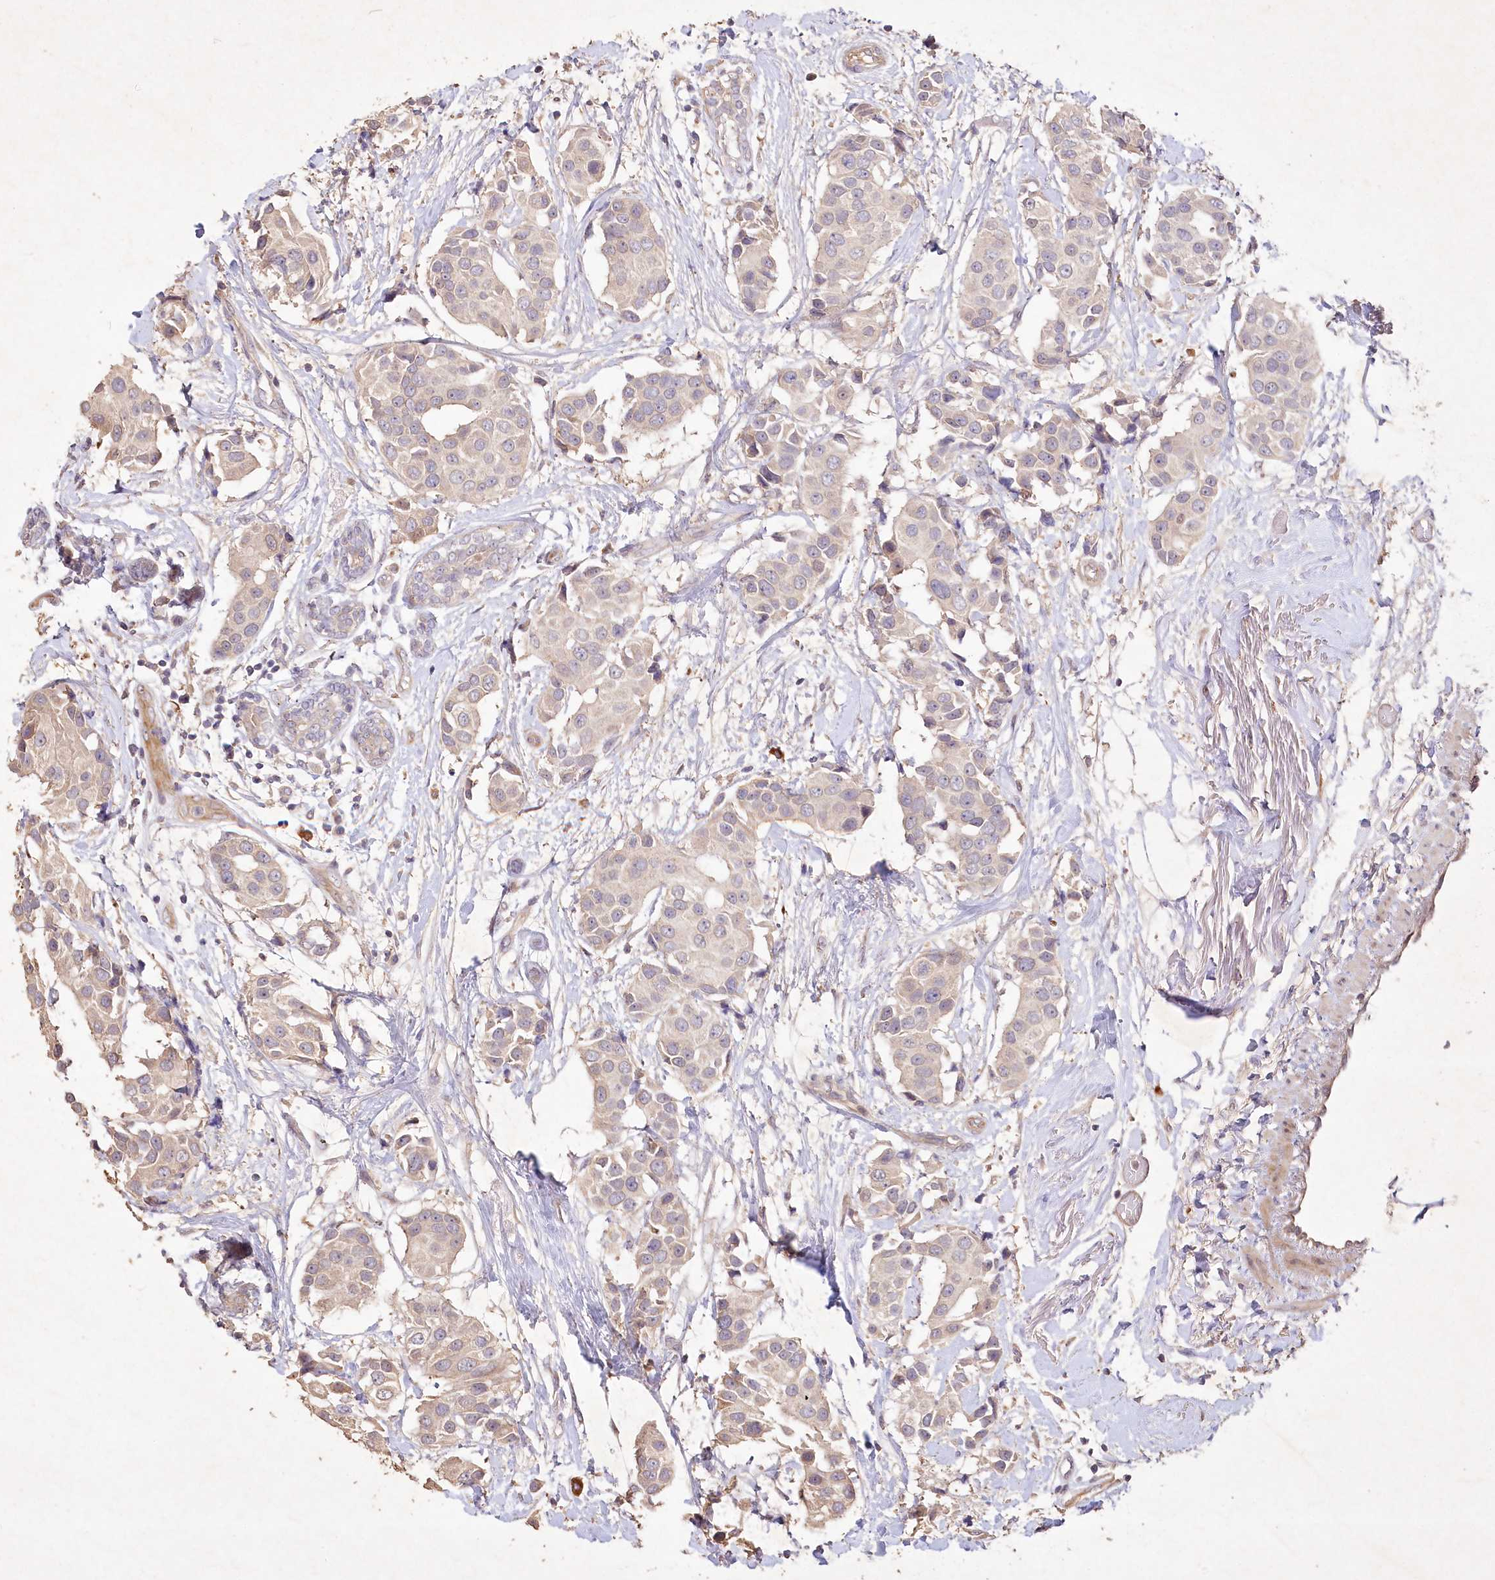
{"staining": {"intensity": "weak", "quantity": "25%-75%", "location": "cytoplasmic/membranous"}, "tissue": "breast cancer", "cell_type": "Tumor cells", "image_type": "cancer", "snomed": [{"axis": "morphology", "description": "Normal tissue, NOS"}, {"axis": "morphology", "description": "Duct carcinoma"}, {"axis": "topography", "description": "Breast"}], "caption": "Approximately 25%-75% of tumor cells in breast cancer (infiltrating ductal carcinoma) demonstrate weak cytoplasmic/membranous protein positivity as visualized by brown immunohistochemical staining.", "gene": "IRAK1BP1", "patient": {"sex": "female", "age": 39}}